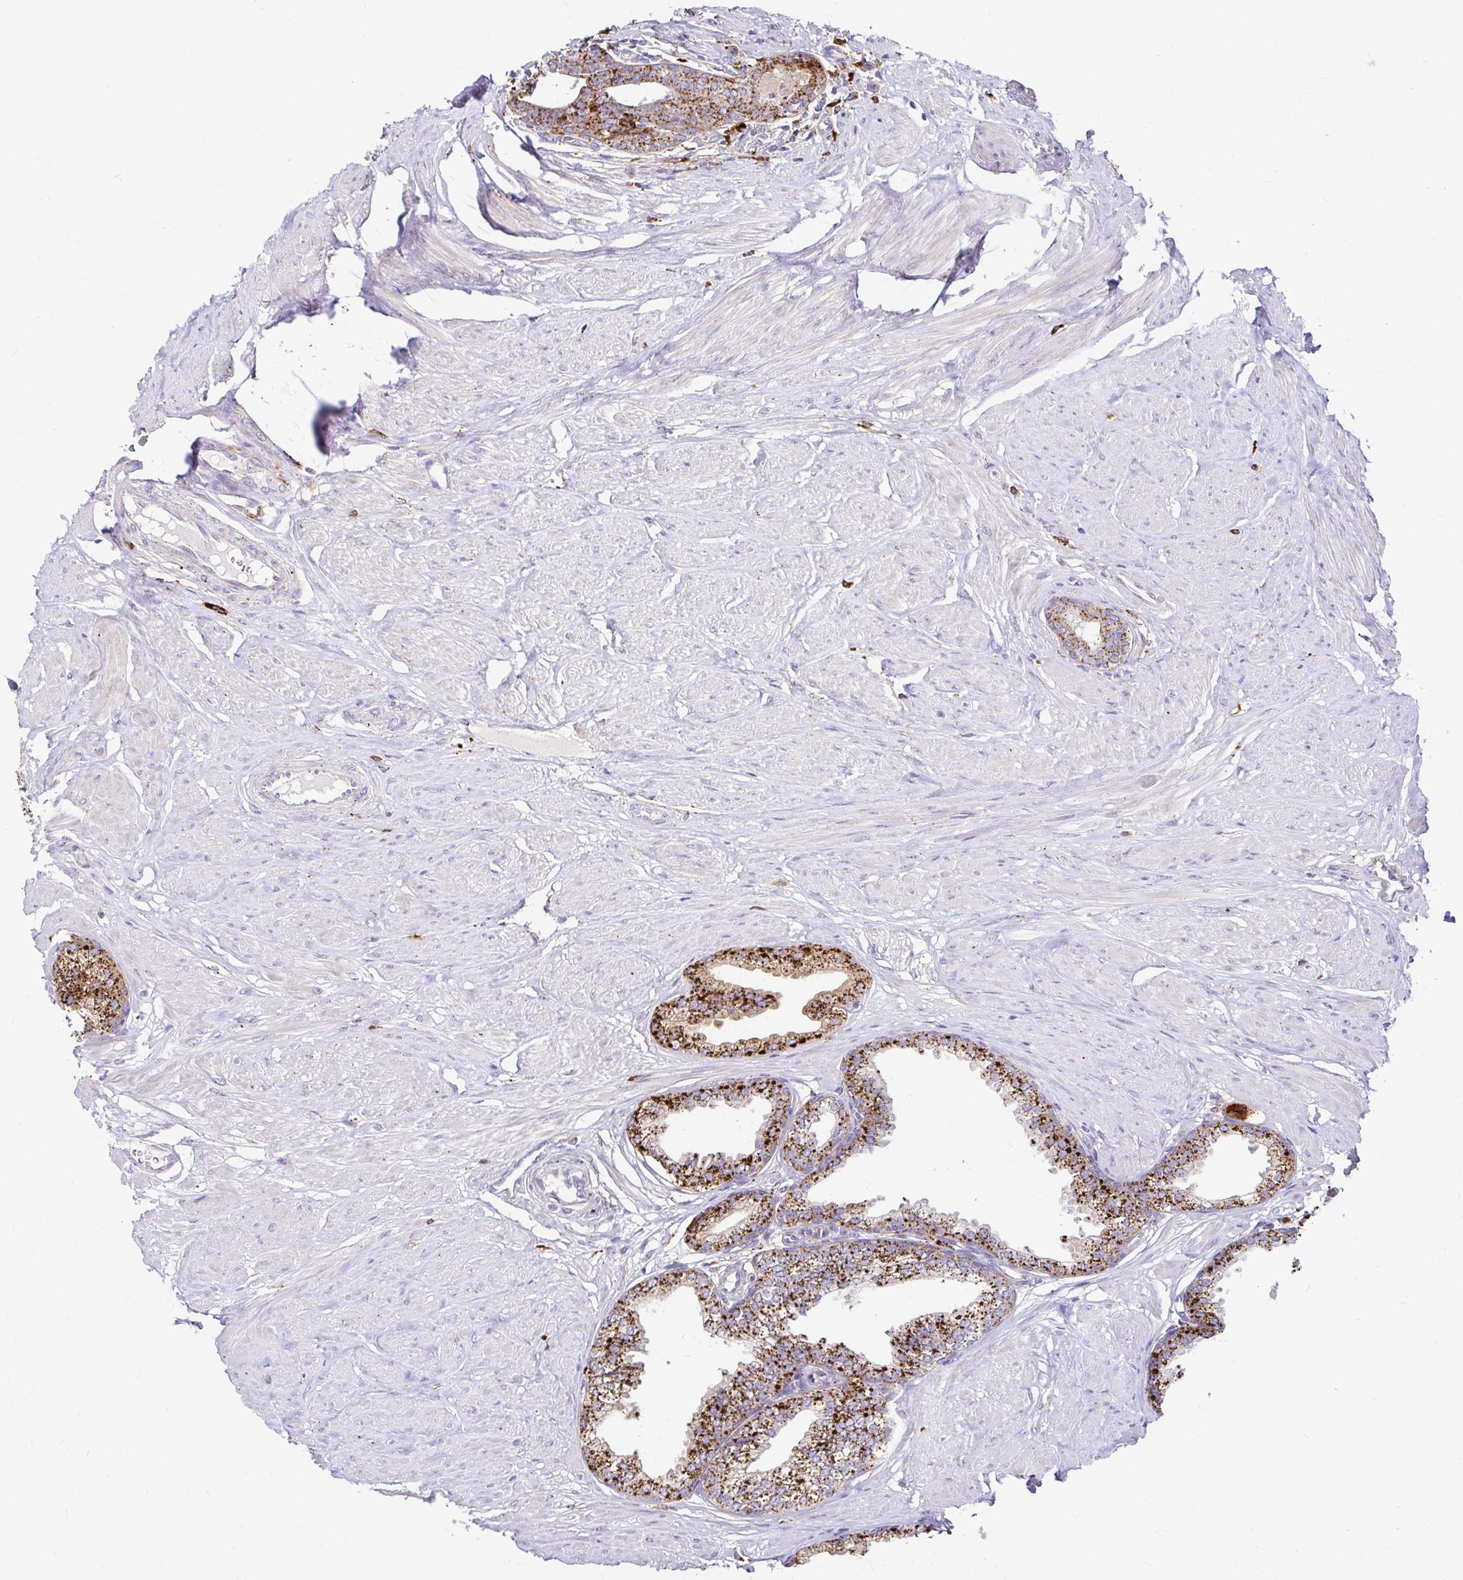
{"staining": {"intensity": "strong", "quantity": ">75%", "location": "cytoplasmic/membranous"}, "tissue": "prostate", "cell_type": "Glandular cells", "image_type": "normal", "snomed": [{"axis": "morphology", "description": "Normal tissue, NOS"}, {"axis": "topography", "description": "Prostate"}, {"axis": "topography", "description": "Peripheral nerve tissue"}], "caption": "High-power microscopy captured an immunohistochemistry (IHC) micrograph of unremarkable prostate, revealing strong cytoplasmic/membranous expression in about >75% of glandular cells.", "gene": "FUCA1", "patient": {"sex": "male", "age": 55}}